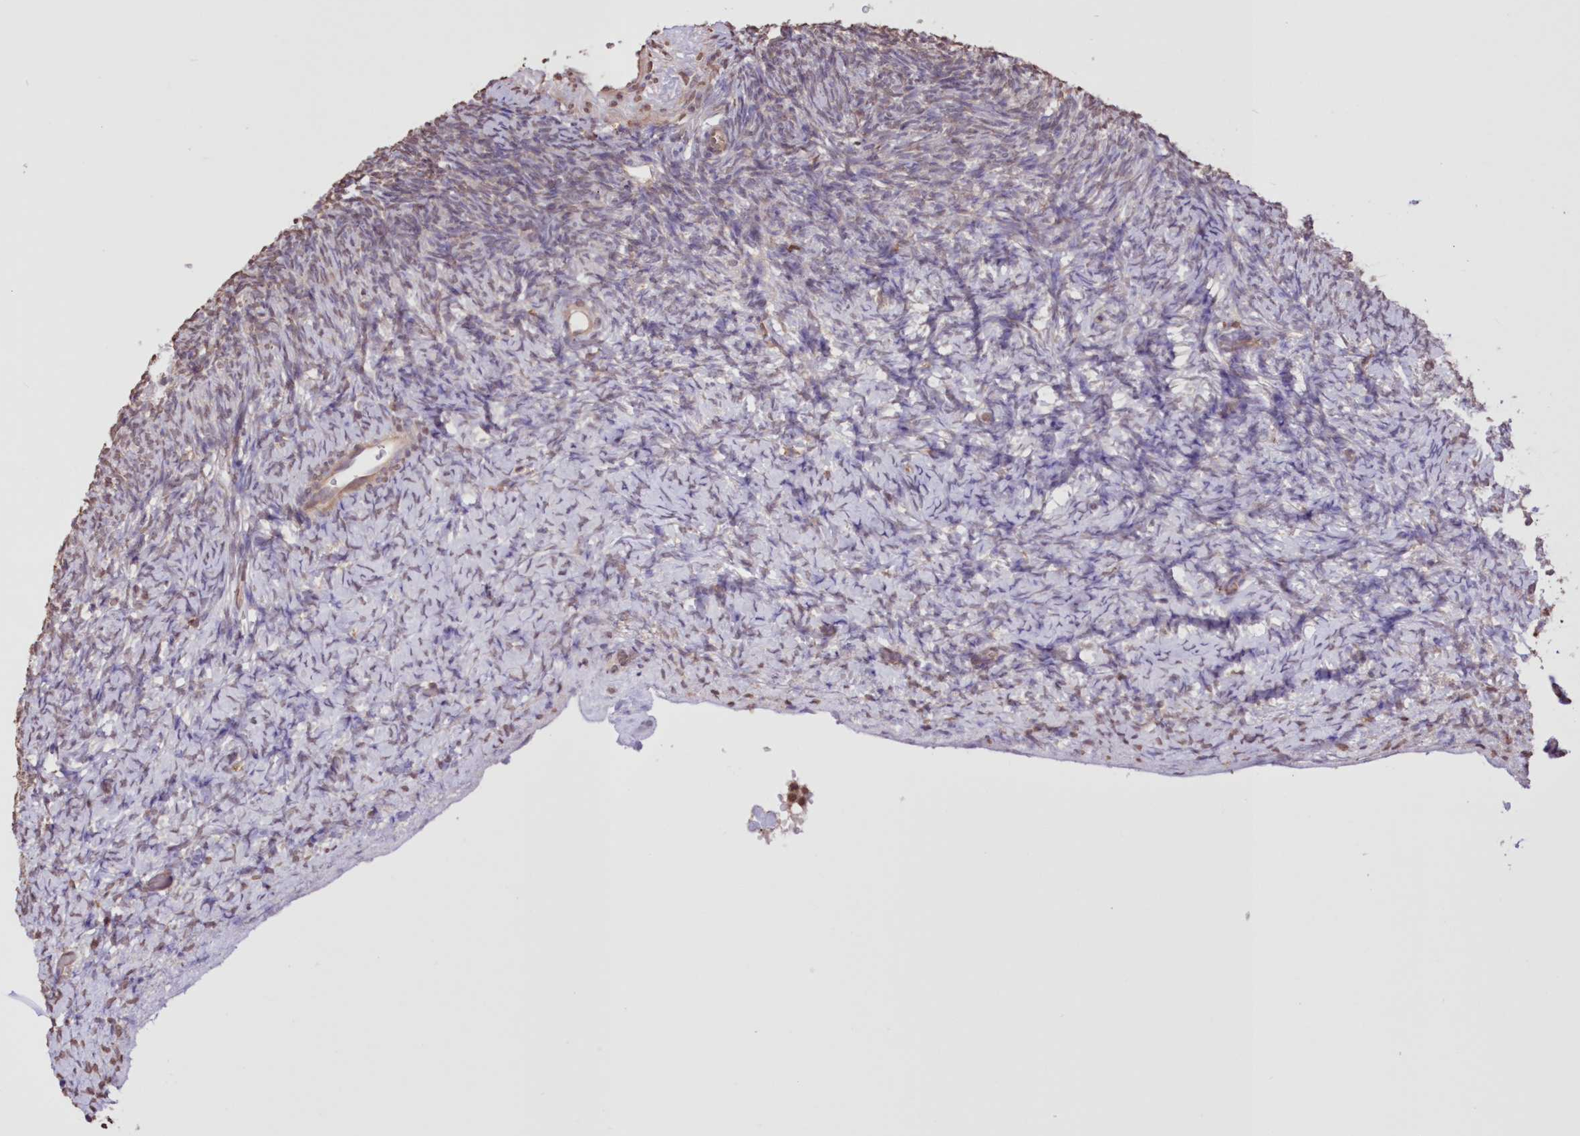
{"staining": {"intensity": "weak", "quantity": "<25%", "location": "cytoplasmic/membranous"}, "tissue": "ovary", "cell_type": "Ovarian stroma cells", "image_type": "normal", "snomed": [{"axis": "morphology", "description": "Normal tissue, NOS"}, {"axis": "topography", "description": "Ovary"}], "caption": "The micrograph displays no significant positivity in ovarian stroma cells of ovary. (DAB (3,3'-diaminobenzidine) IHC visualized using brightfield microscopy, high magnification).", "gene": "FCHO2", "patient": {"sex": "female", "age": 34}}